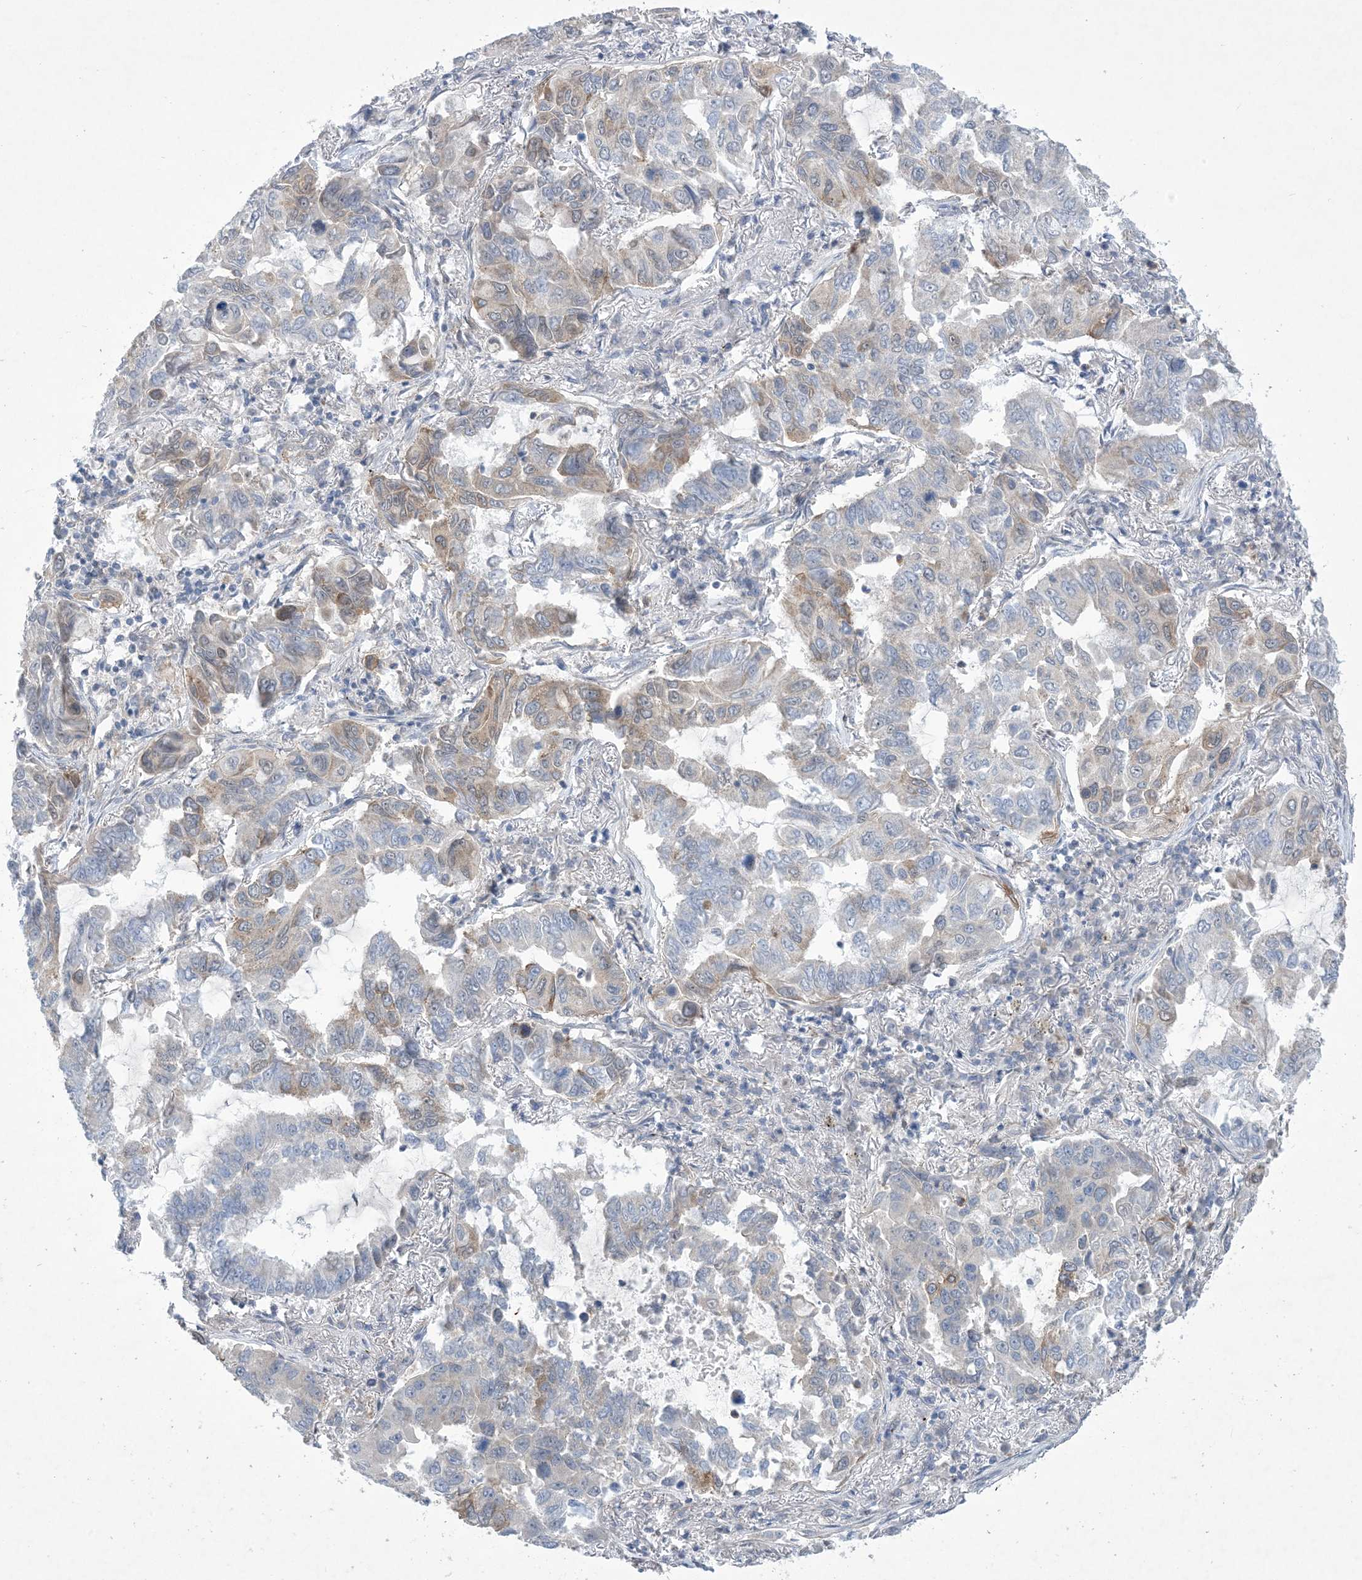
{"staining": {"intensity": "weak", "quantity": "<25%", "location": "cytoplasmic/membranous"}, "tissue": "lung cancer", "cell_type": "Tumor cells", "image_type": "cancer", "snomed": [{"axis": "morphology", "description": "Adenocarcinoma, NOS"}, {"axis": "topography", "description": "Lung"}], "caption": "This is an IHC photomicrograph of lung adenocarcinoma. There is no staining in tumor cells.", "gene": "EHBP1", "patient": {"sex": "male", "age": 64}}